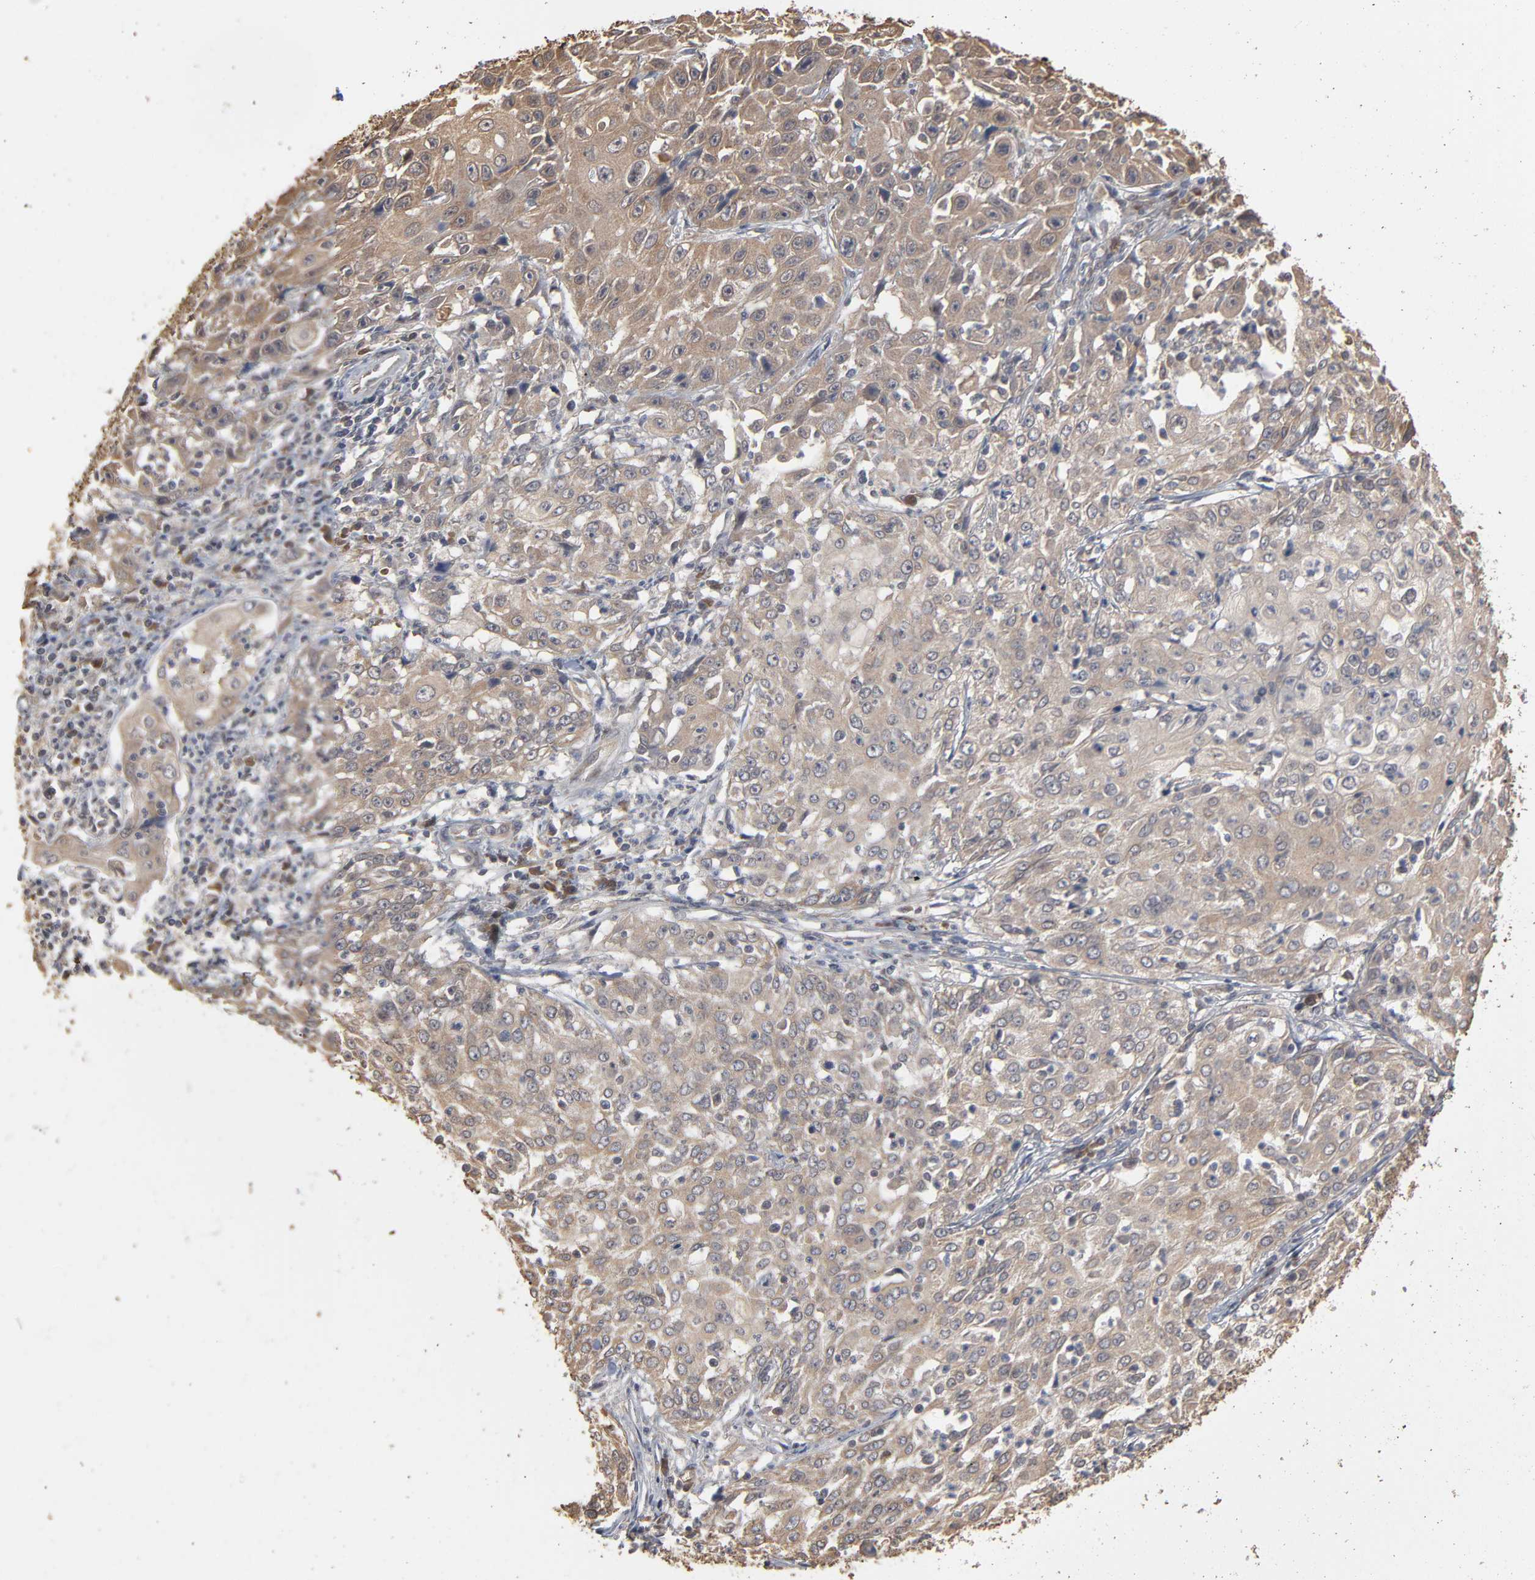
{"staining": {"intensity": "weak", "quantity": ">75%", "location": "cytoplasmic/membranous"}, "tissue": "cervical cancer", "cell_type": "Tumor cells", "image_type": "cancer", "snomed": [{"axis": "morphology", "description": "Squamous cell carcinoma, NOS"}, {"axis": "topography", "description": "Cervix"}], "caption": "This is a micrograph of immunohistochemistry staining of cervical squamous cell carcinoma, which shows weak staining in the cytoplasmic/membranous of tumor cells.", "gene": "SCFD1", "patient": {"sex": "female", "age": 39}}